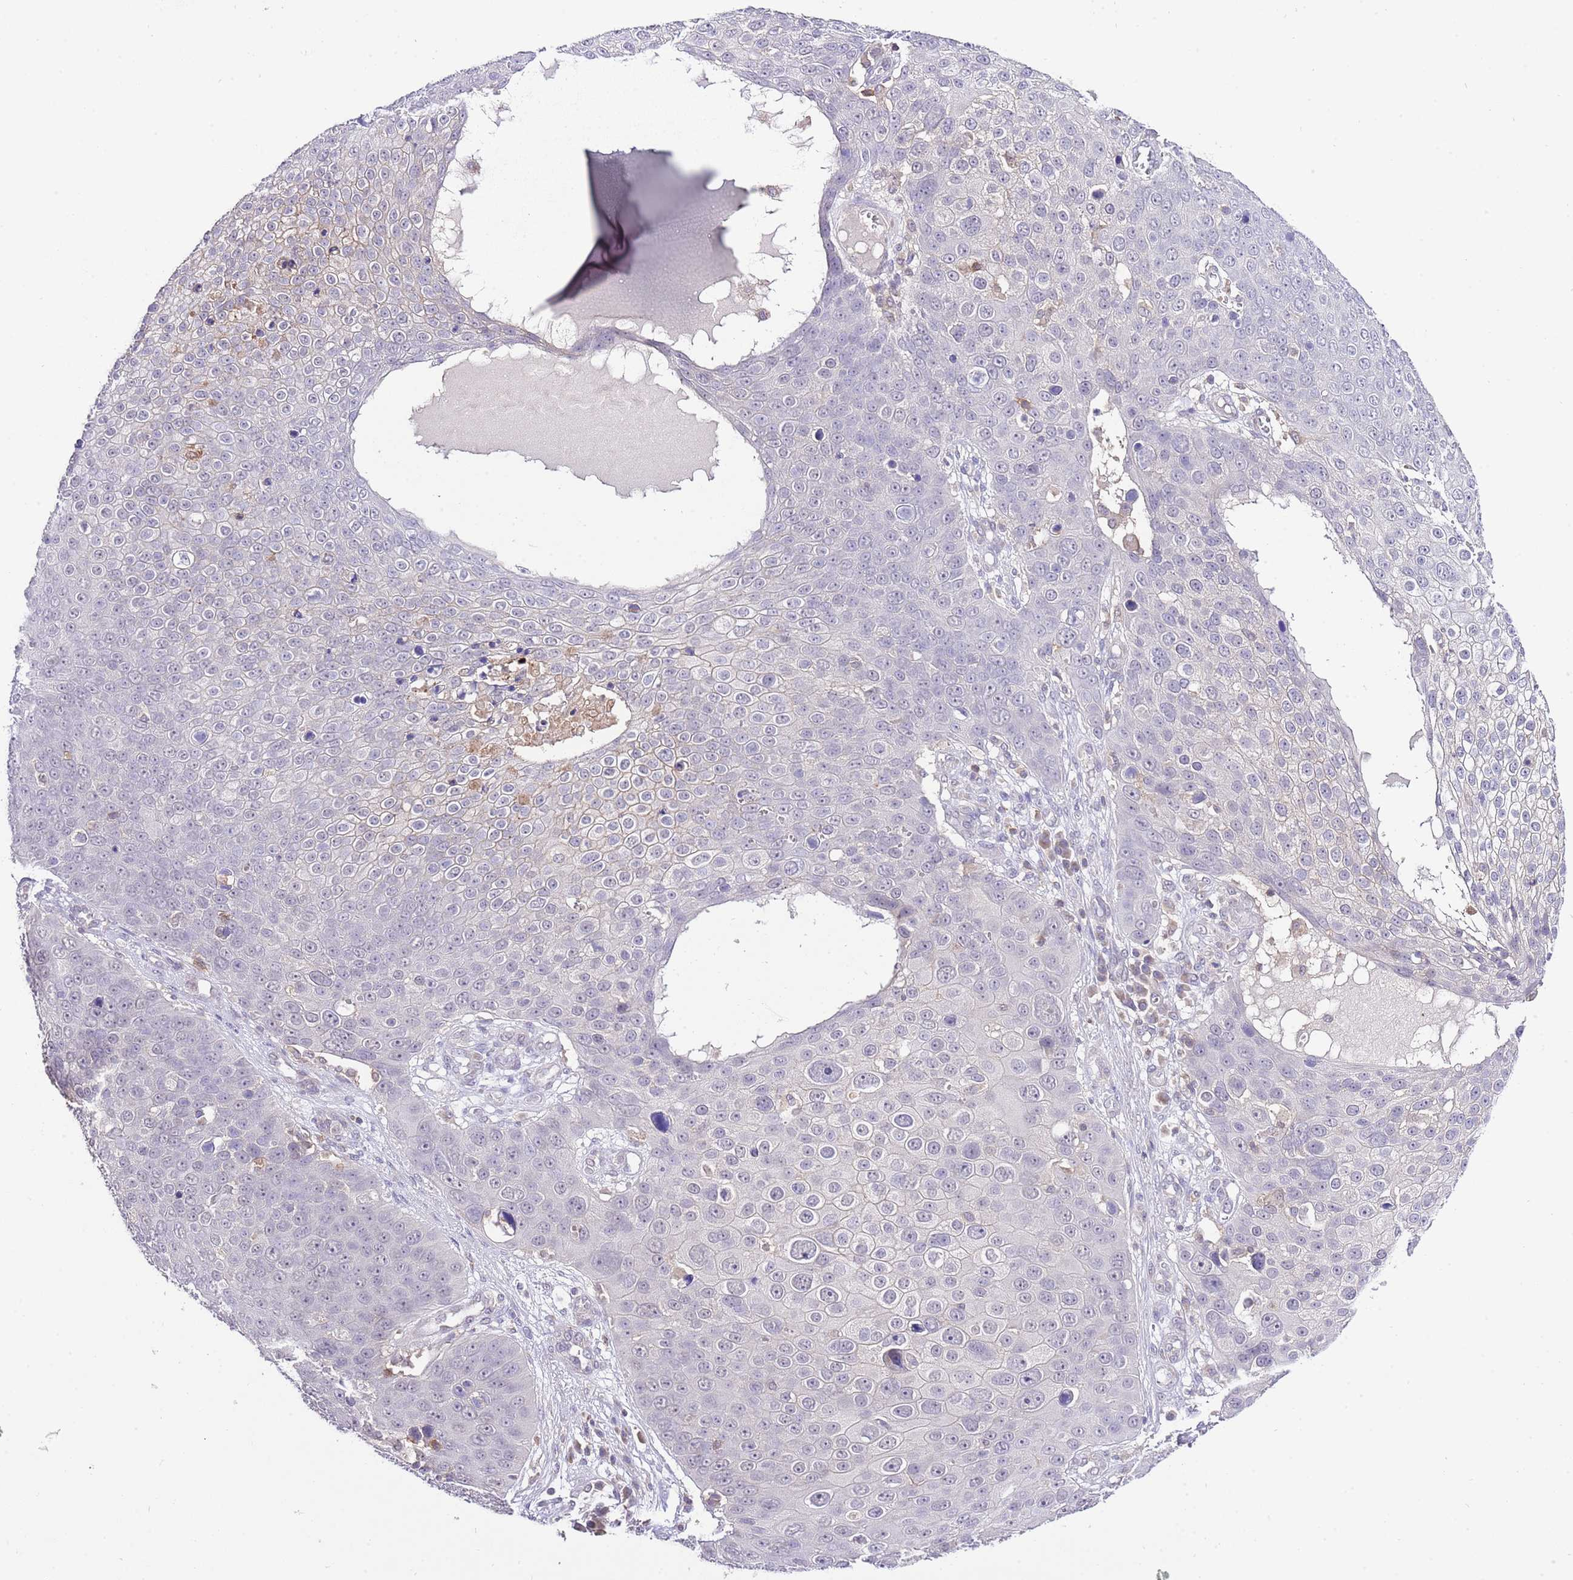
{"staining": {"intensity": "negative", "quantity": "none", "location": "none"}, "tissue": "skin cancer", "cell_type": "Tumor cells", "image_type": "cancer", "snomed": [{"axis": "morphology", "description": "Squamous cell carcinoma, NOS"}, {"axis": "topography", "description": "Skin"}], "caption": "The histopathology image exhibits no staining of tumor cells in skin cancer (squamous cell carcinoma).", "gene": "EFHD1", "patient": {"sex": "male", "age": 71}}